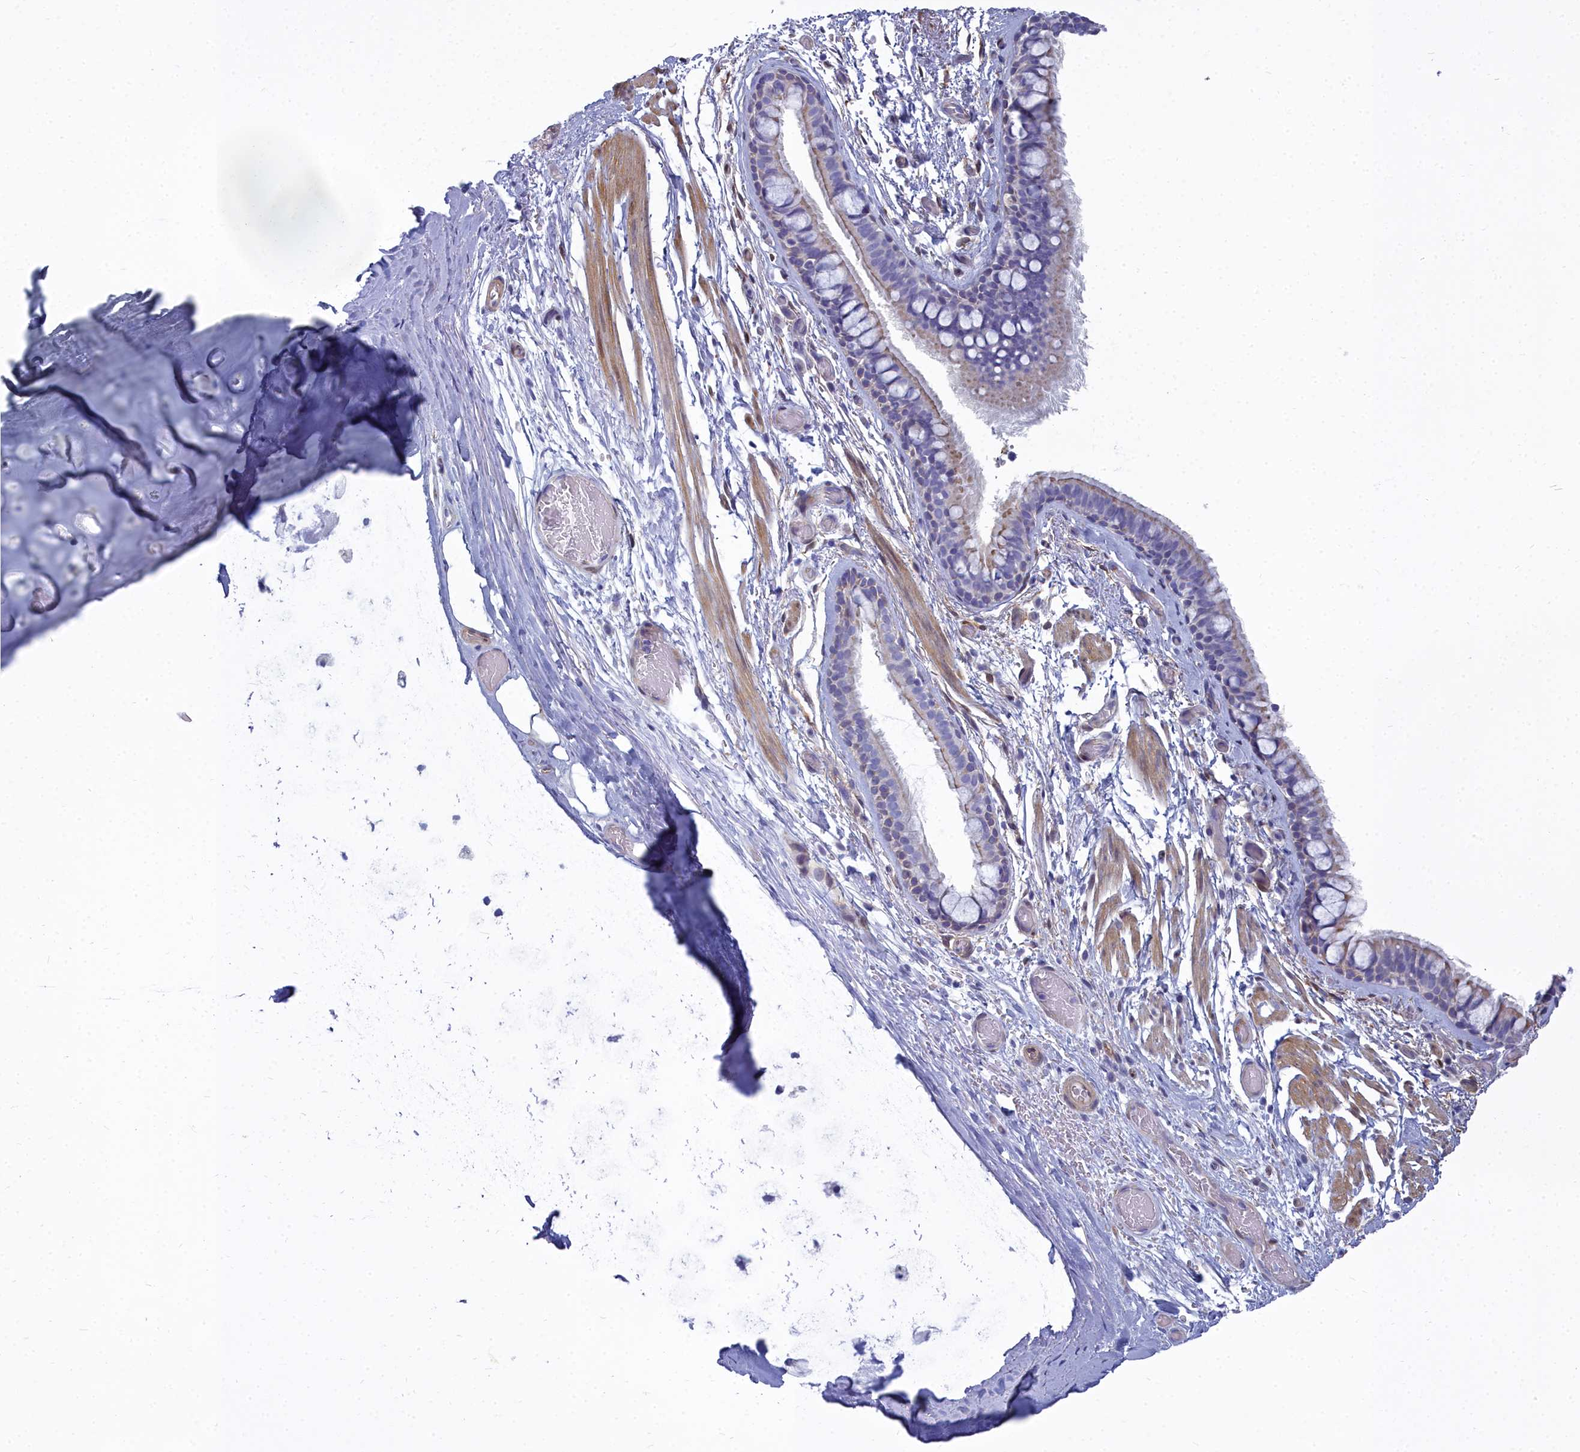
{"staining": {"intensity": "weak", "quantity": "25%-75%", "location": "cytoplasmic/membranous"}, "tissue": "bronchus", "cell_type": "Respiratory epithelial cells", "image_type": "normal", "snomed": [{"axis": "morphology", "description": "Normal tissue, NOS"}, {"axis": "topography", "description": "Bronchus"}], "caption": "IHC staining of benign bronchus, which reveals low levels of weak cytoplasmic/membranous expression in about 25%-75% of respiratory epithelial cells indicating weak cytoplasmic/membranous protein expression. The staining was performed using DAB (3,3'-diaminobenzidine) (brown) for protein detection and nuclei were counterstained in hematoxylin (blue).", "gene": "PPP1R14A", "patient": {"sex": "male", "age": 65}}